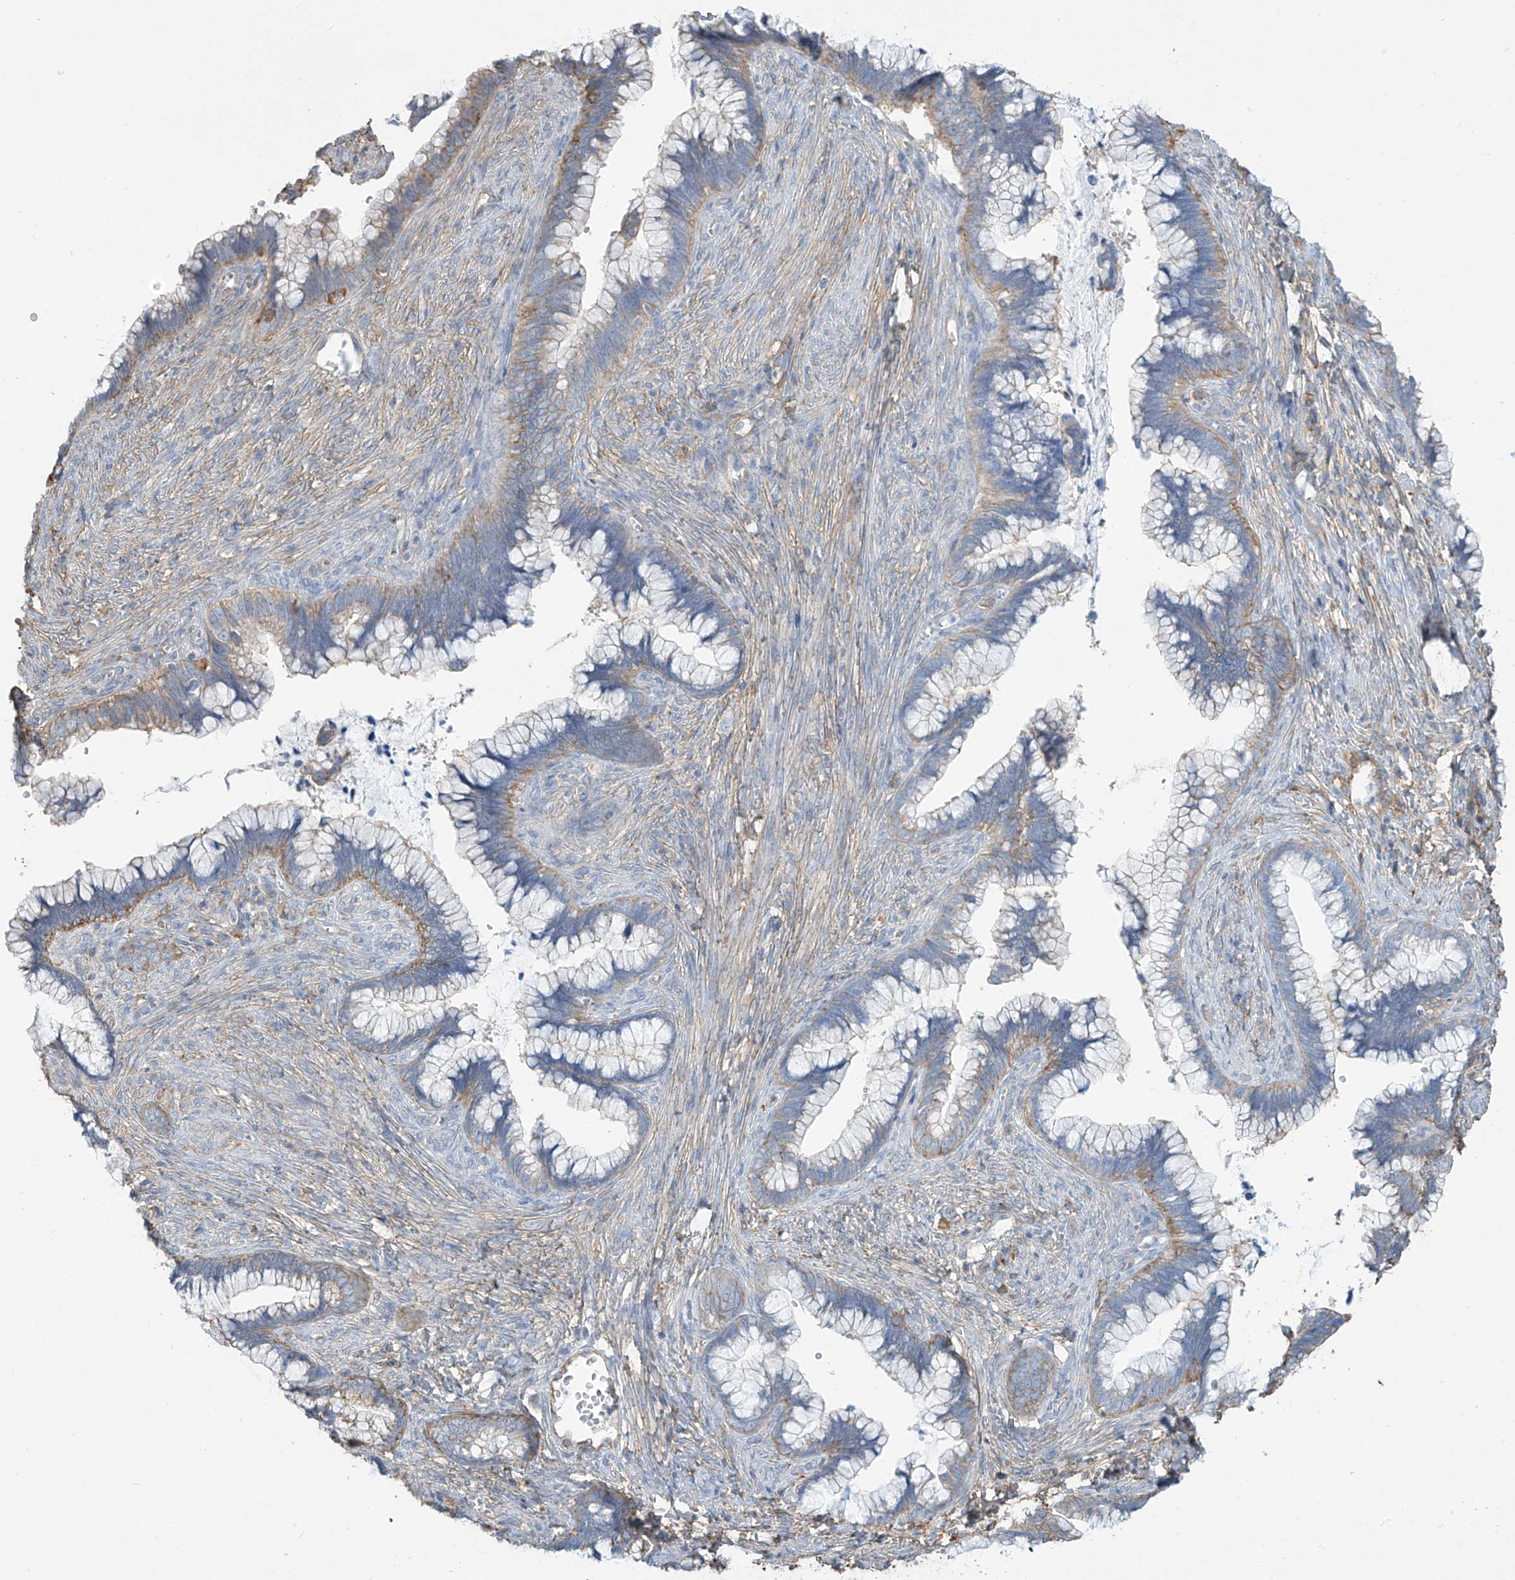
{"staining": {"intensity": "moderate", "quantity": "25%-75%", "location": "cytoplasmic/membranous"}, "tissue": "cervical cancer", "cell_type": "Tumor cells", "image_type": "cancer", "snomed": [{"axis": "morphology", "description": "Adenocarcinoma, NOS"}, {"axis": "topography", "description": "Cervix"}], "caption": "Immunohistochemistry histopathology image of neoplastic tissue: cervical cancer stained using IHC demonstrates medium levels of moderate protein expression localized specifically in the cytoplasmic/membranous of tumor cells, appearing as a cytoplasmic/membranous brown color.", "gene": "ZNF846", "patient": {"sex": "female", "age": 44}}